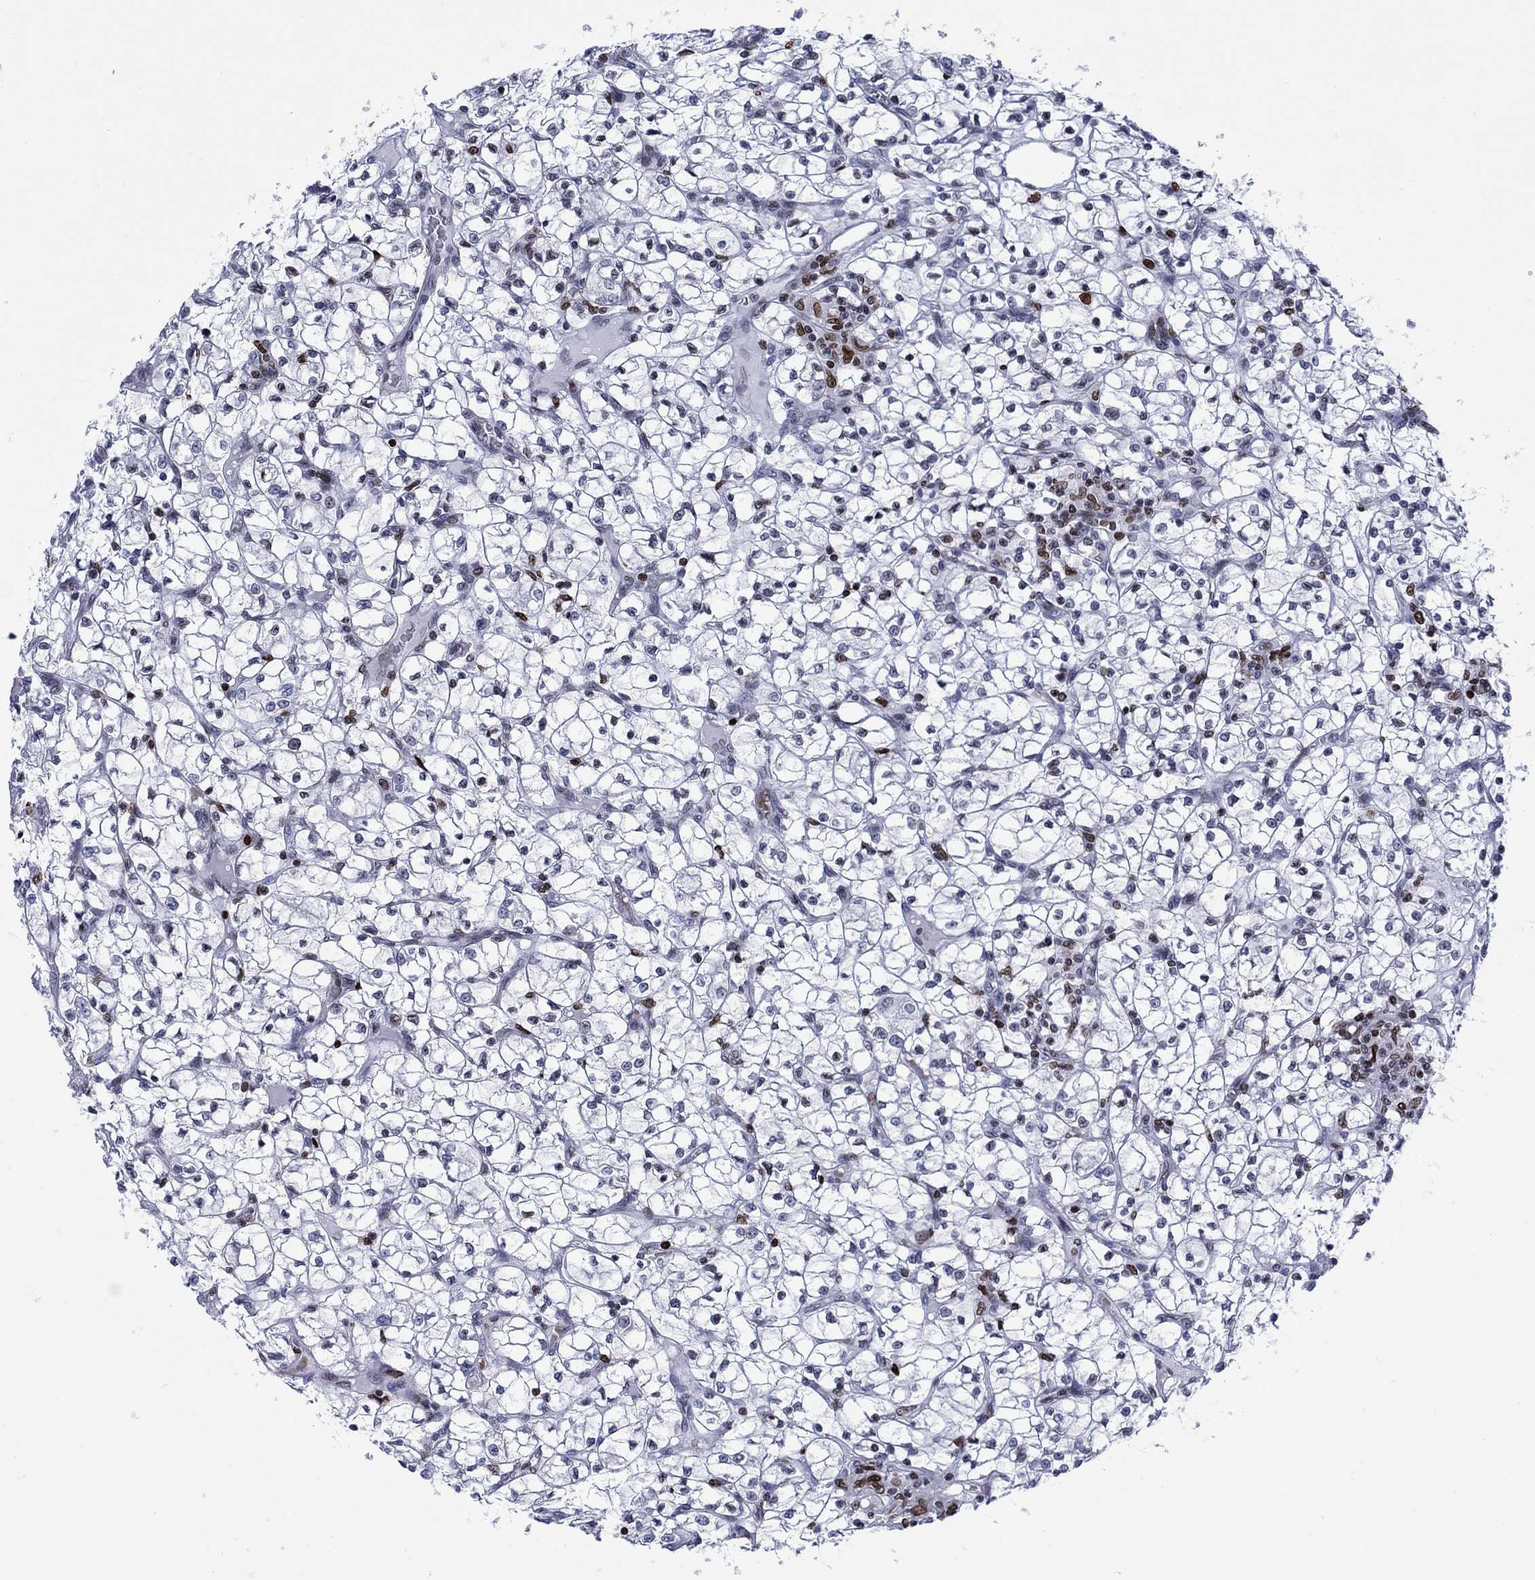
{"staining": {"intensity": "strong", "quantity": "<25%", "location": "nuclear"}, "tissue": "renal cancer", "cell_type": "Tumor cells", "image_type": "cancer", "snomed": [{"axis": "morphology", "description": "Adenocarcinoma, NOS"}, {"axis": "topography", "description": "Kidney"}], "caption": "Protein staining by IHC reveals strong nuclear staining in approximately <25% of tumor cells in adenocarcinoma (renal).", "gene": "HMGA1", "patient": {"sex": "female", "age": 64}}